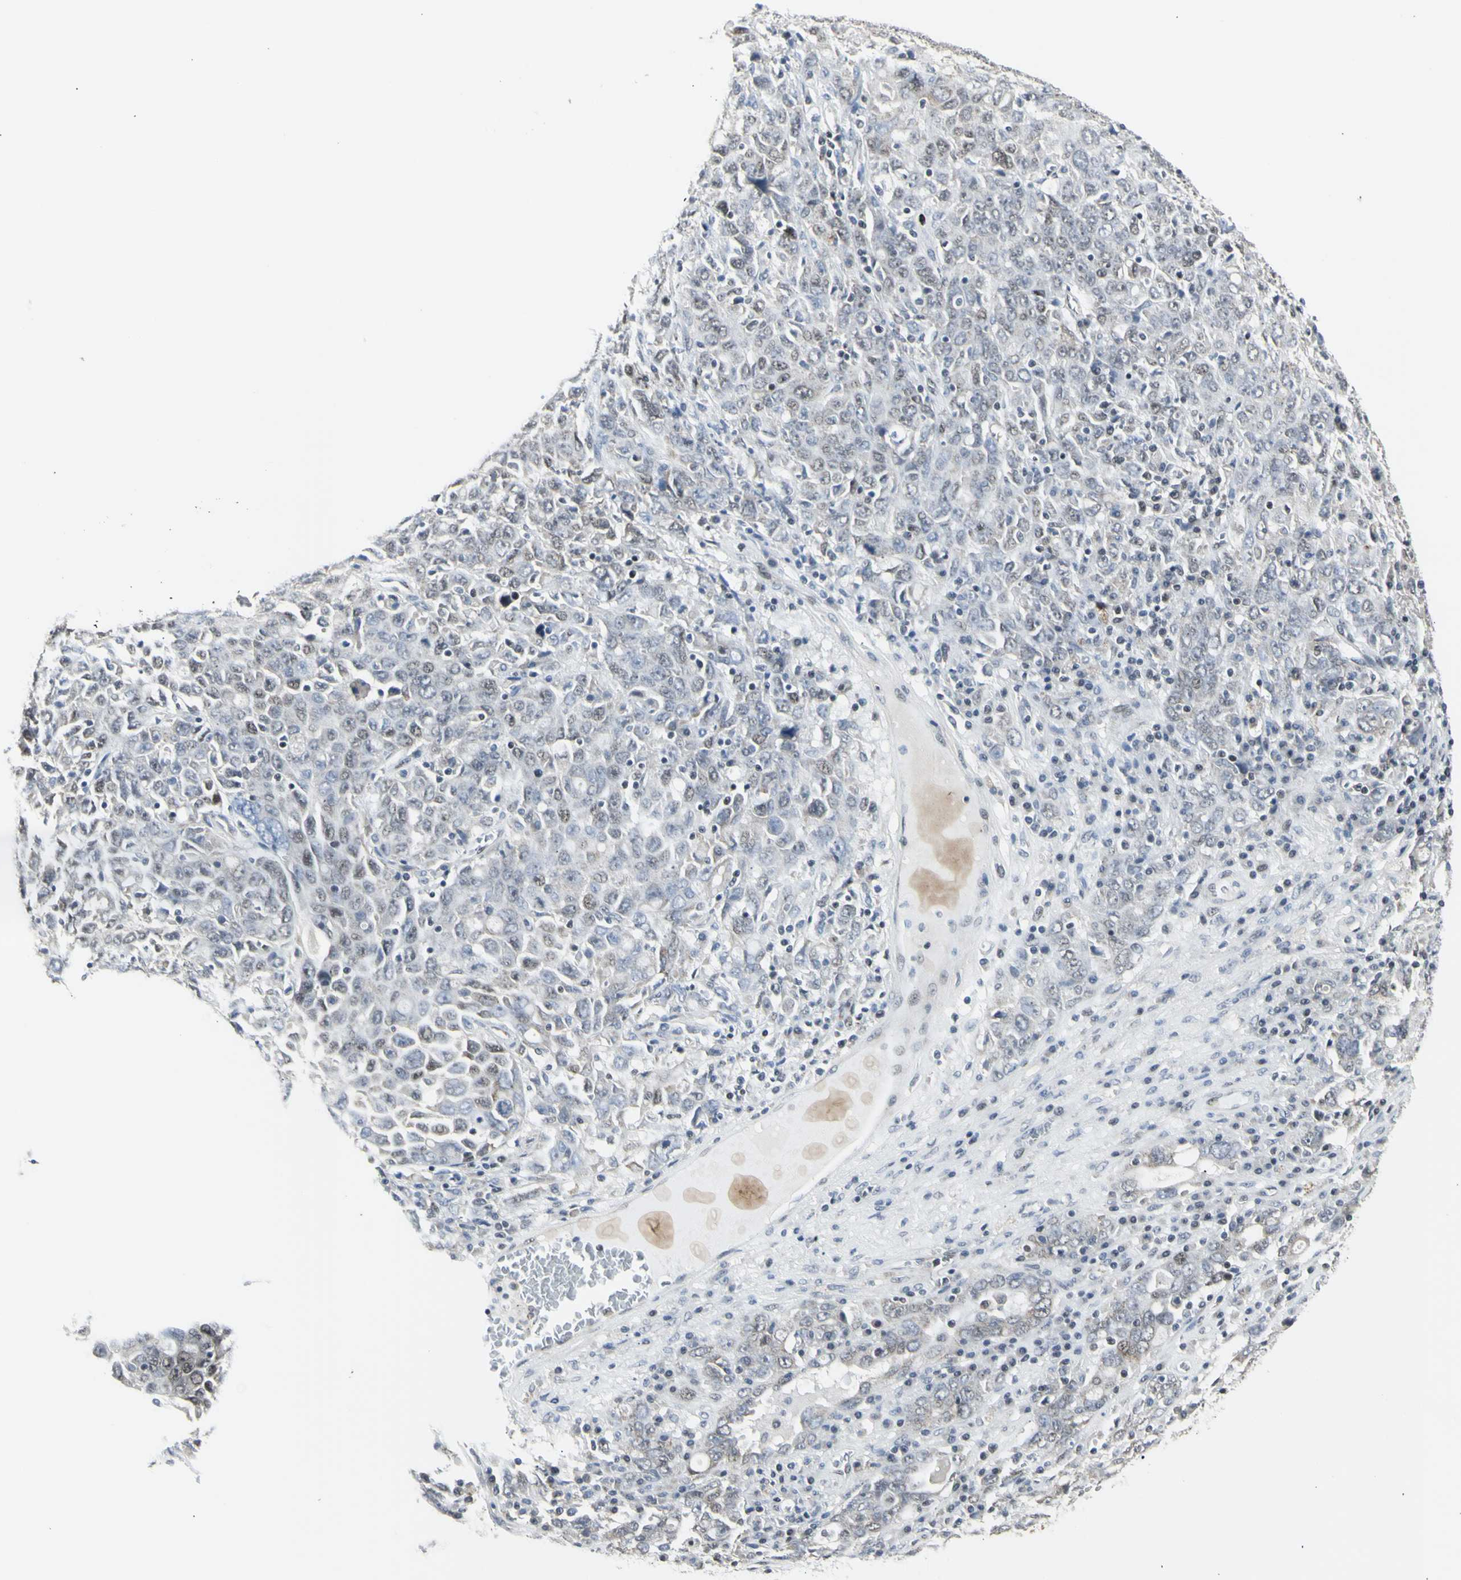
{"staining": {"intensity": "negative", "quantity": "none", "location": "none"}, "tissue": "ovarian cancer", "cell_type": "Tumor cells", "image_type": "cancer", "snomed": [{"axis": "morphology", "description": "Carcinoma, endometroid"}, {"axis": "topography", "description": "Ovary"}], "caption": "This is a image of immunohistochemistry staining of endometroid carcinoma (ovarian), which shows no staining in tumor cells.", "gene": "DHRS7B", "patient": {"sex": "female", "age": 62}}